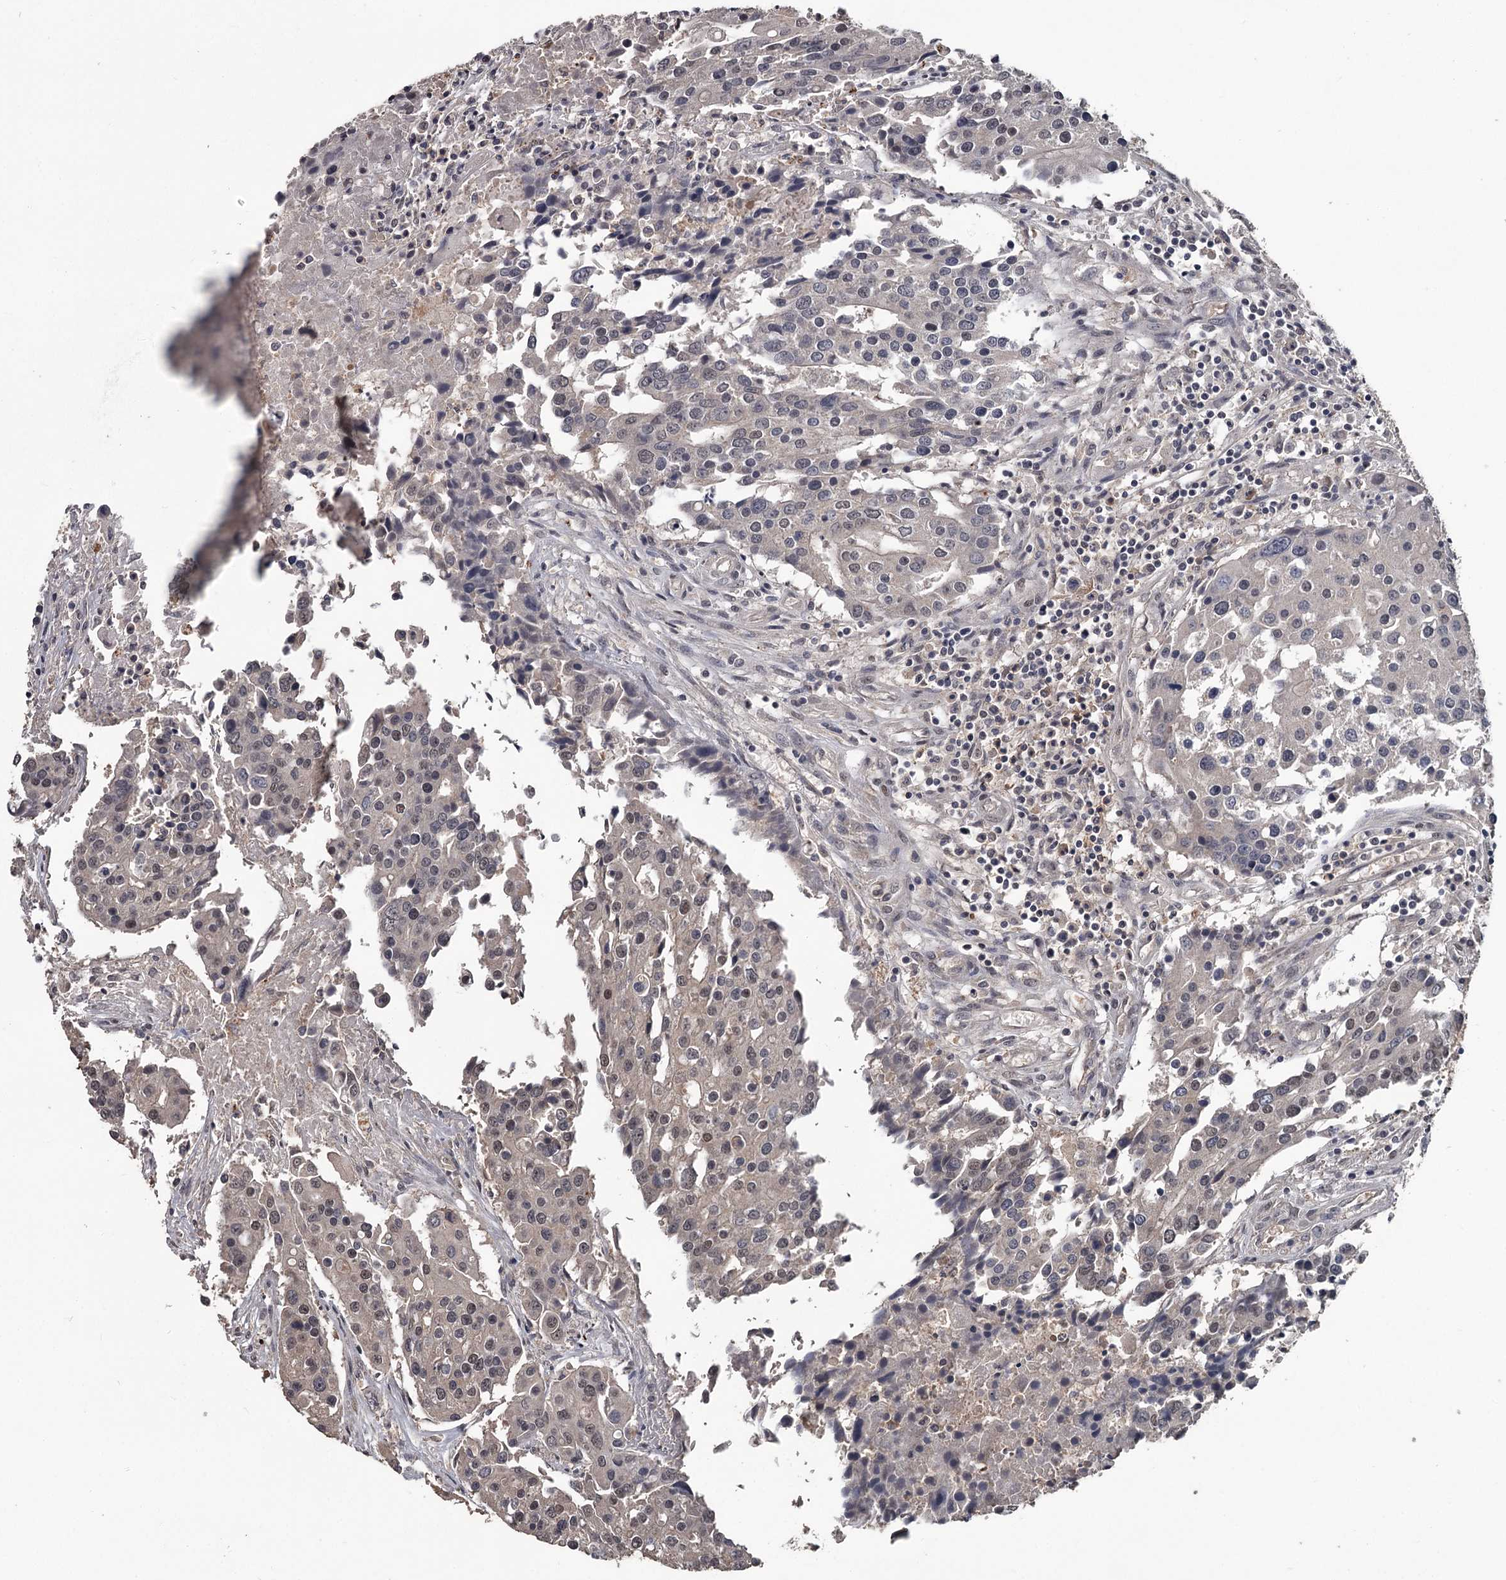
{"staining": {"intensity": "moderate", "quantity": "25%-75%", "location": "nuclear"}, "tissue": "colorectal cancer", "cell_type": "Tumor cells", "image_type": "cancer", "snomed": [{"axis": "morphology", "description": "Adenocarcinoma, NOS"}, {"axis": "topography", "description": "Colon"}], "caption": "Immunohistochemical staining of colorectal adenocarcinoma reveals moderate nuclear protein expression in about 25%-75% of tumor cells.", "gene": "PRPF40B", "patient": {"sex": "male", "age": 77}}